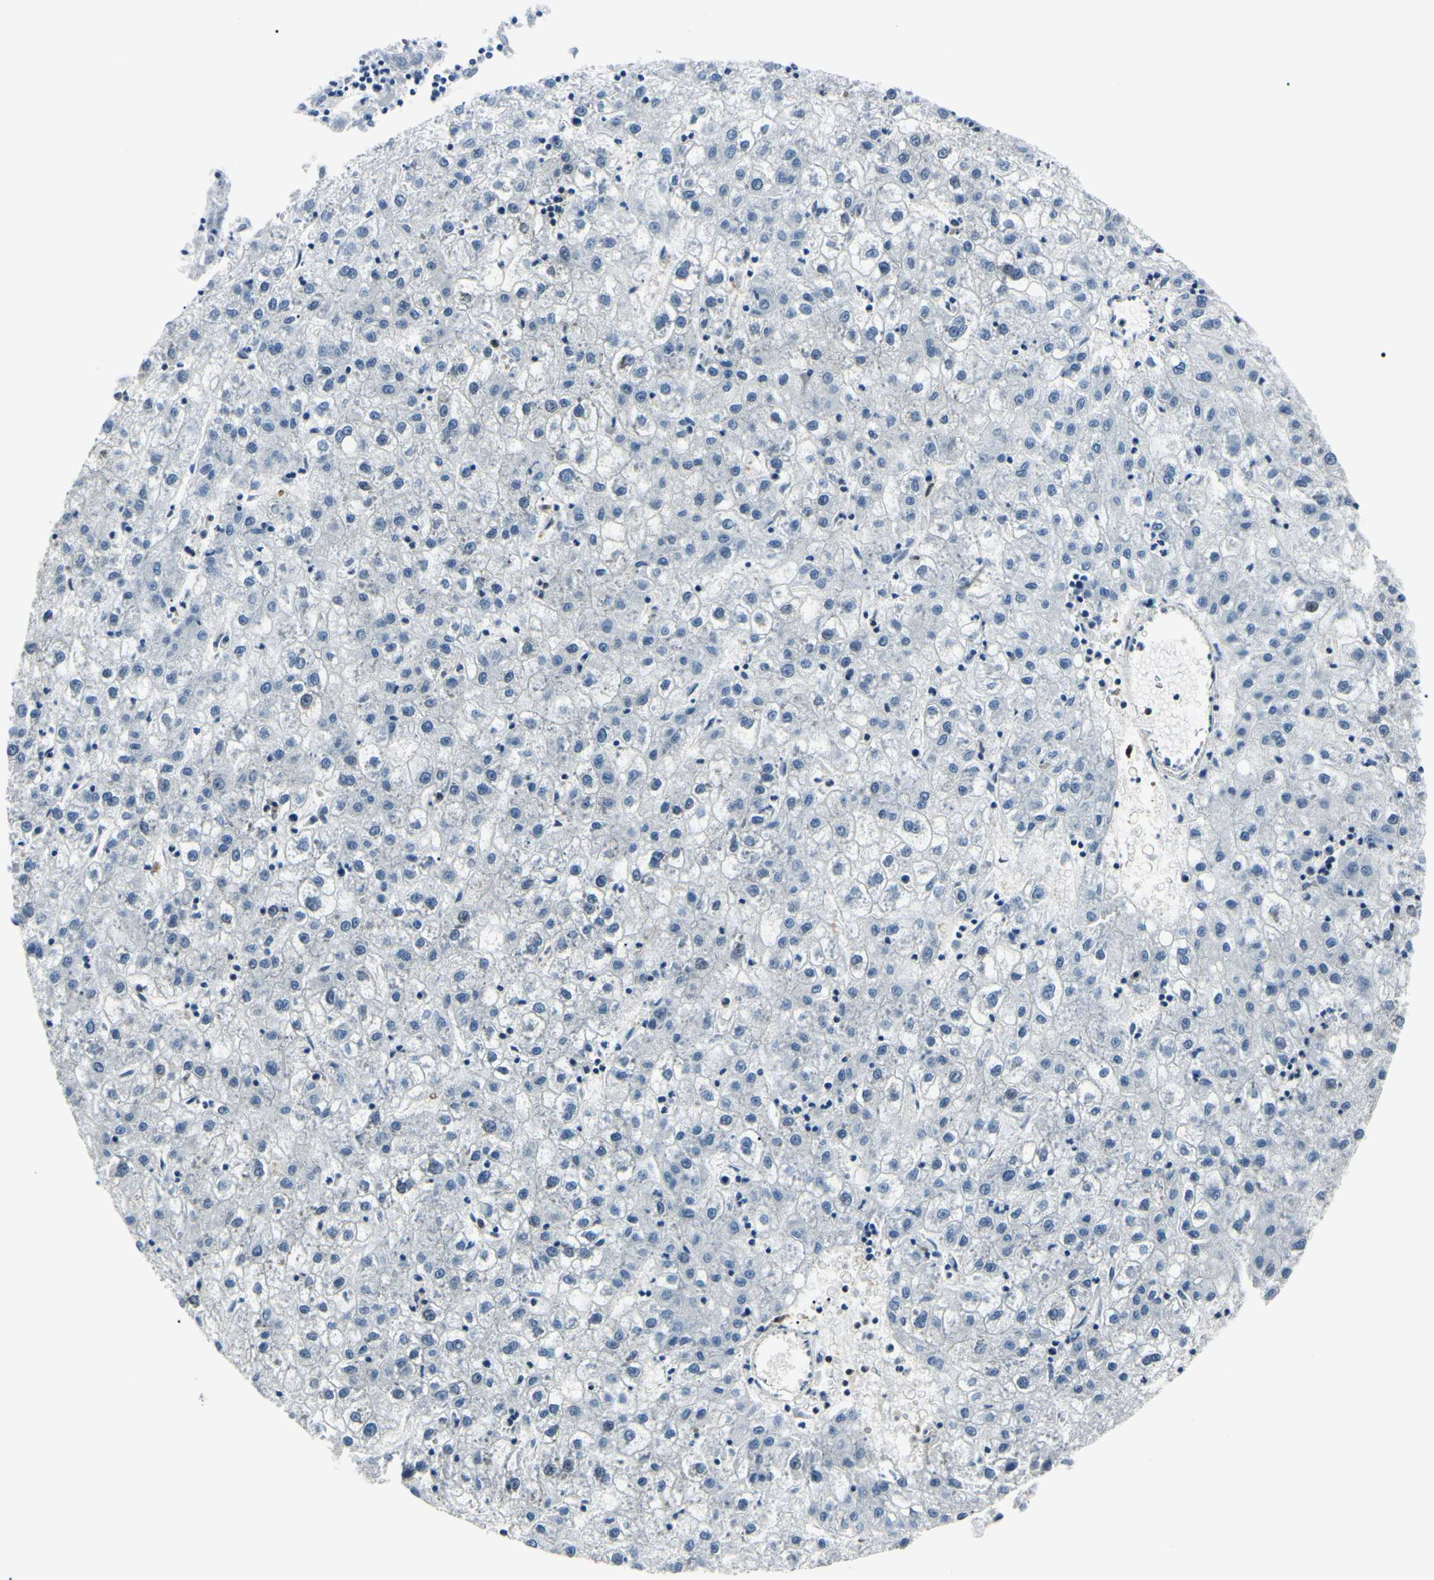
{"staining": {"intensity": "negative", "quantity": "none", "location": "none"}, "tissue": "liver cancer", "cell_type": "Tumor cells", "image_type": "cancer", "snomed": [{"axis": "morphology", "description": "Carcinoma, Hepatocellular, NOS"}, {"axis": "topography", "description": "Liver"}], "caption": "High power microscopy micrograph of an IHC image of liver cancer (hepatocellular carcinoma), revealing no significant staining in tumor cells. (DAB (3,3'-diaminobenzidine) IHC visualized using brightfield microscopy, high magnification).", "gene": "PGK1", "patient": {"sex": "male", "age": 72}}